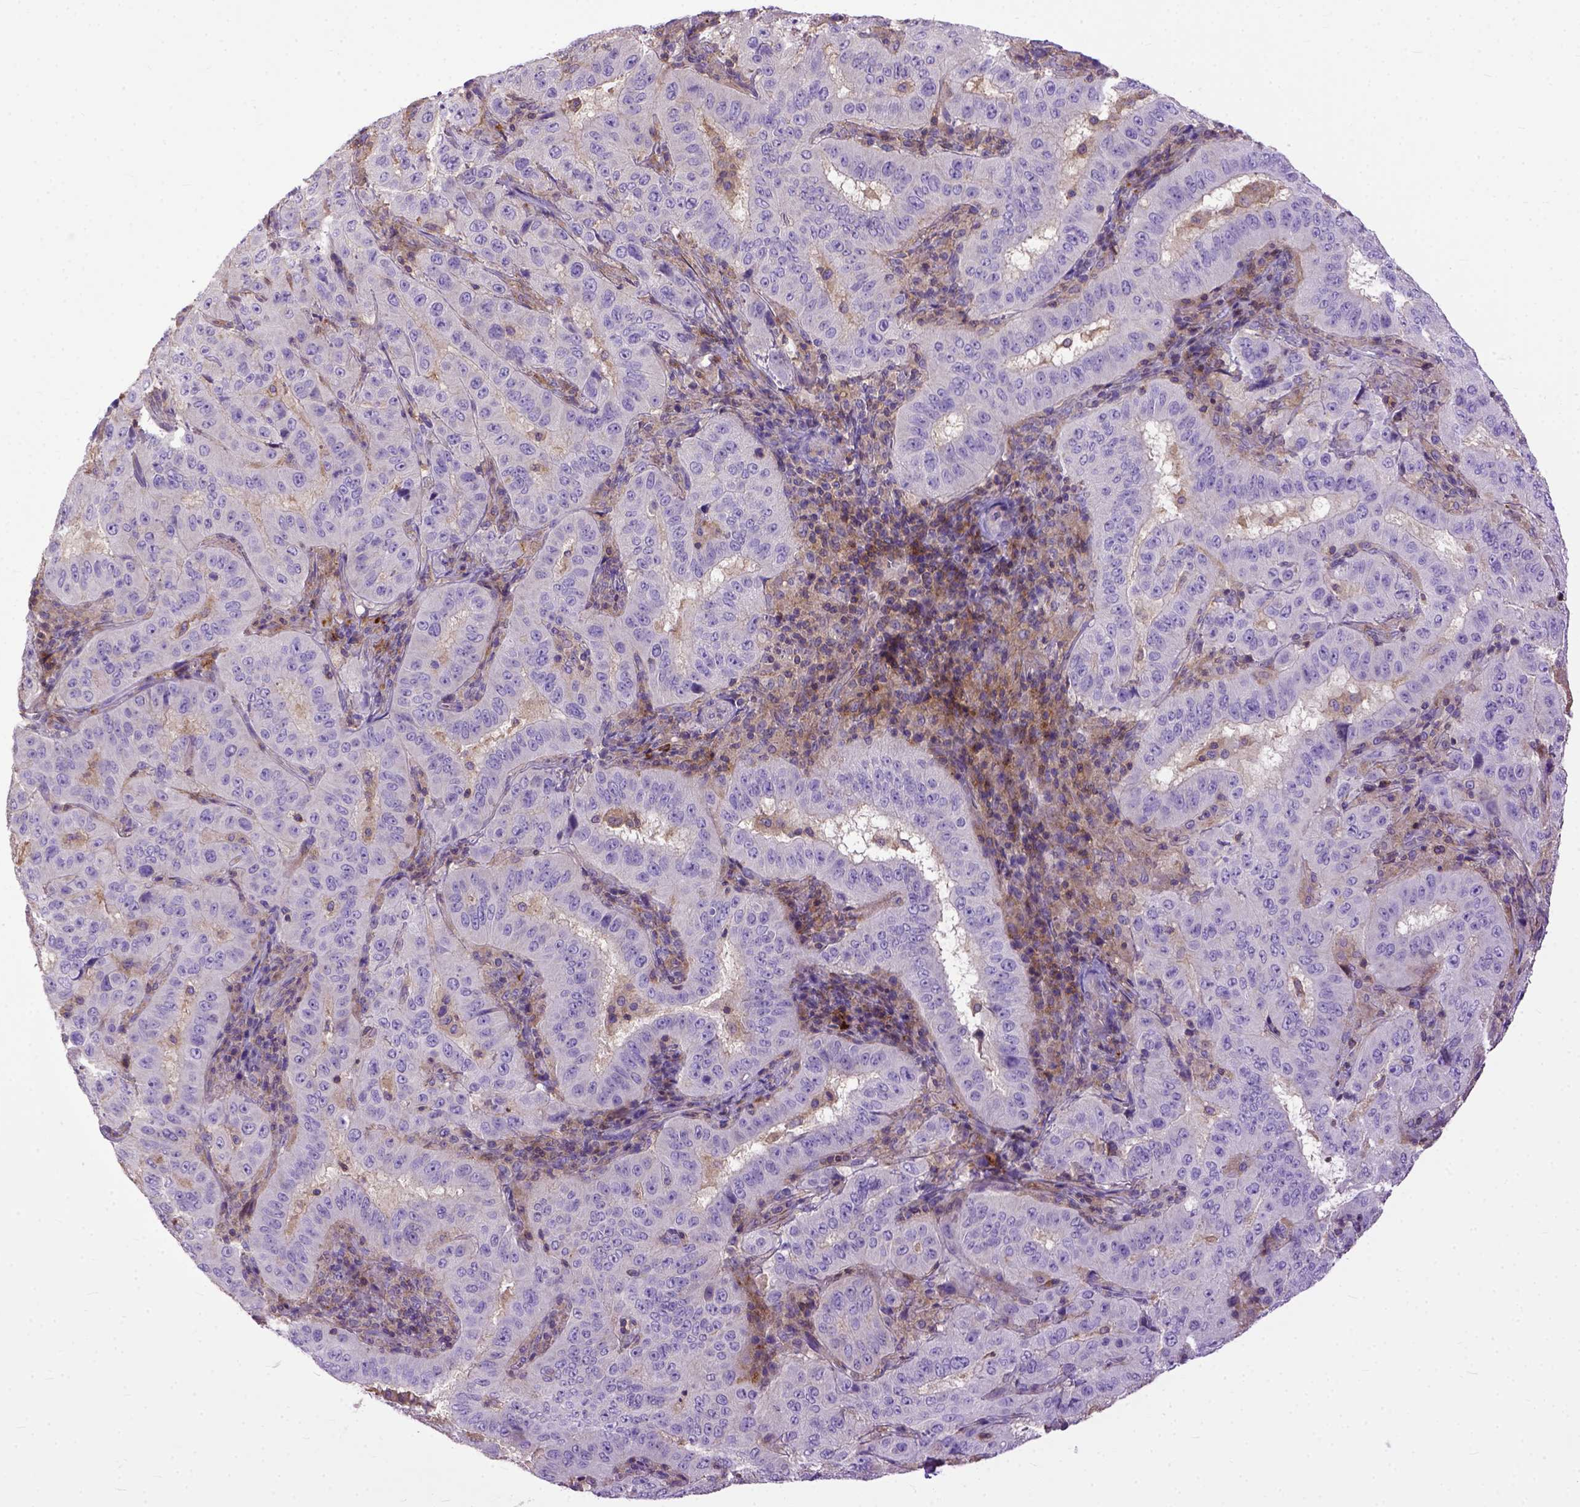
{"staining": {"intensity": "negative", "quantity": "none", "location": "none"}, "tissue": "pancreatic cancer", "cell_type": "Tumor cells", "image_type": "cancer", "snomed": [{"axis": "morphology", "description": "Adenocarcinoma, NOS"}, {"axis": "topography", "description": "Pancreas"}], "caption": "The immunohistochemistry (IHC) photomicrograph has no significant expression in tumor cells of pancreatic cancer tissue. (DAB (3,3'-diaminobenzidine) immunohistochemistry (IHC) visualized using brightfield microscopy, high magnification).", "gene": "NAMPT", "patient": {"sex": "male", "age": 63}}